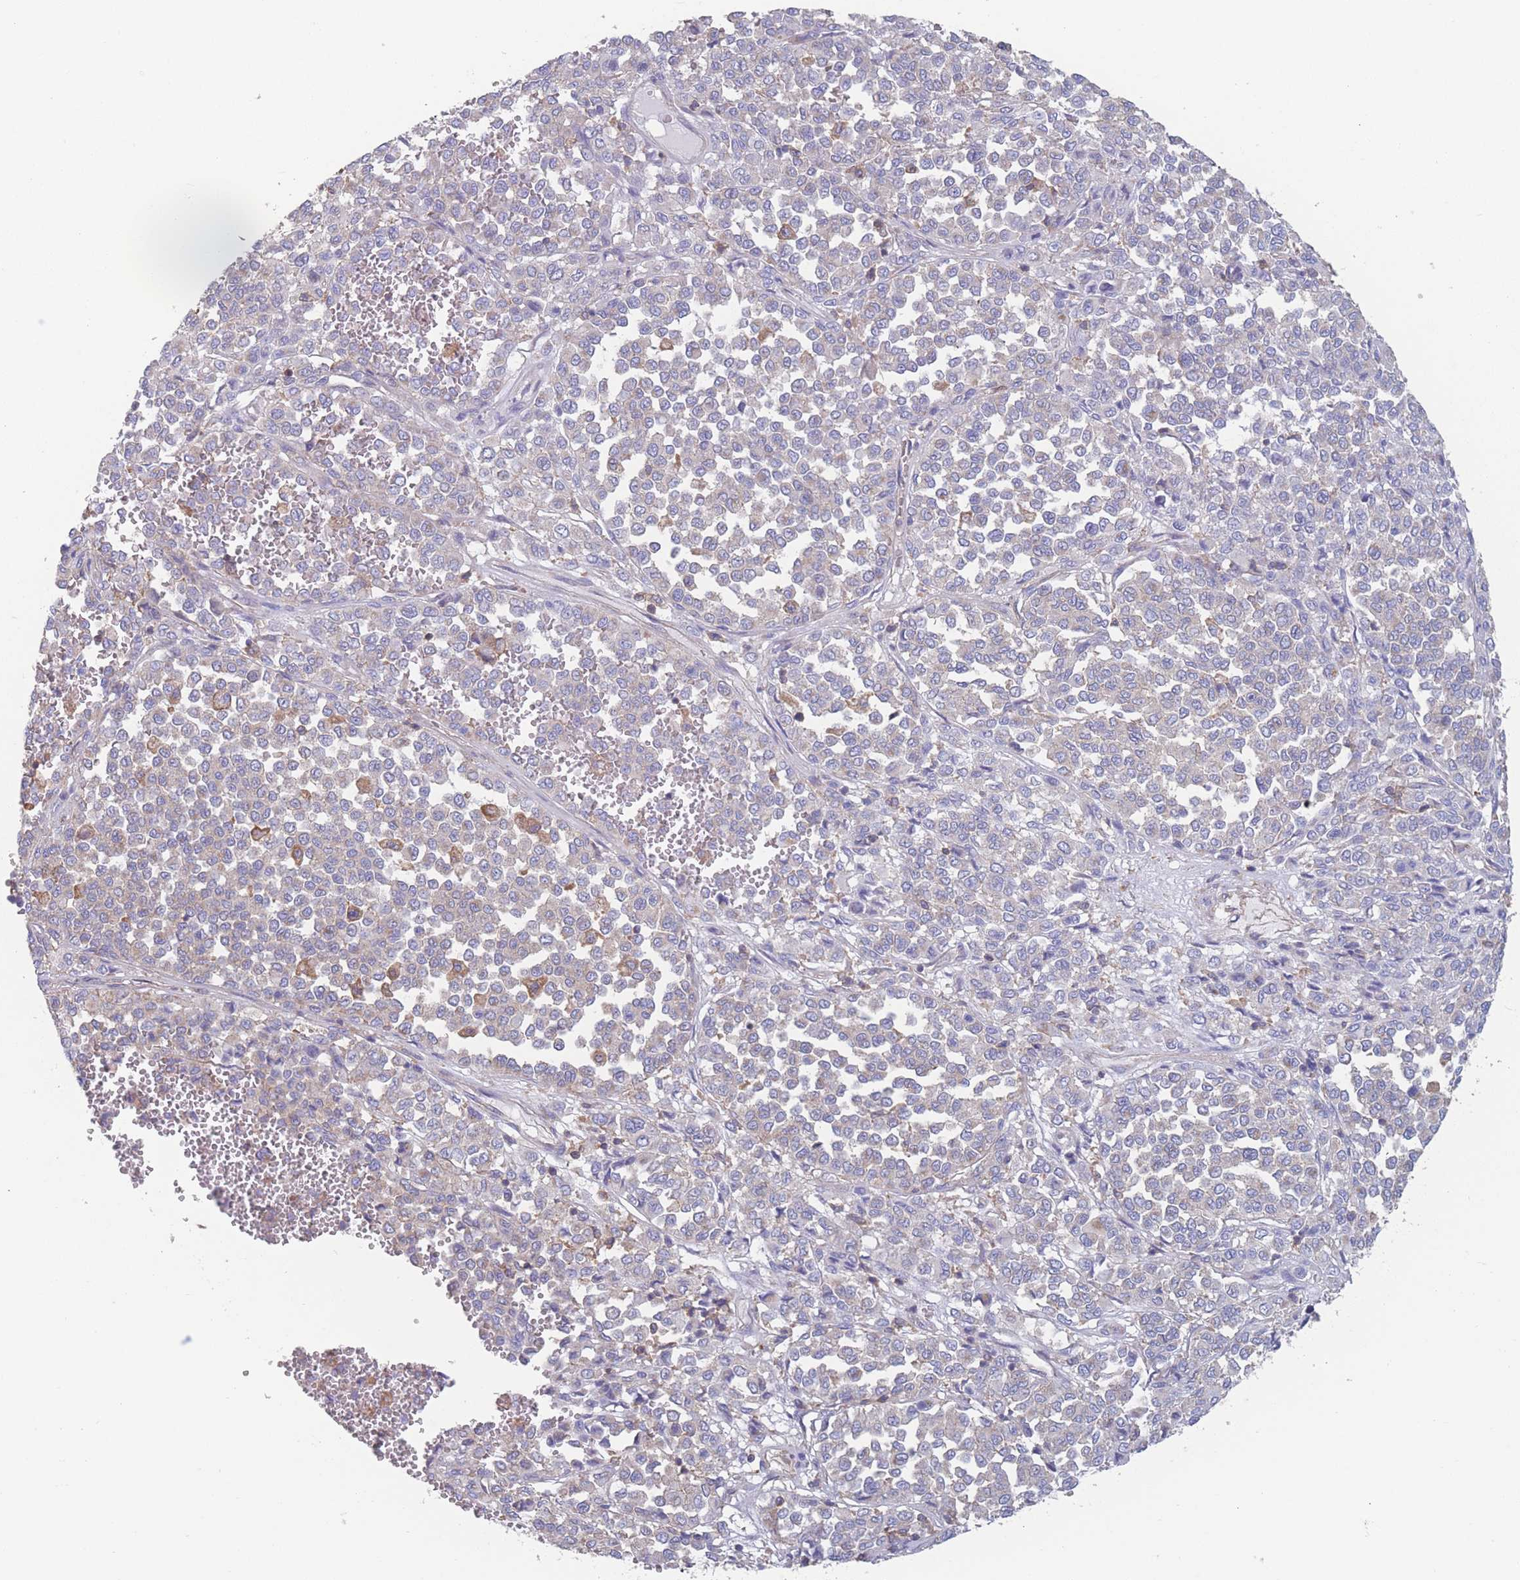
{"staining": {"intensity": "moderate", "quantity": "<25%", "location": "cytoplasmic/membranous"}, "tissue": "melanoma", "cell_type": "Tumor cells", "image_type": "cancer", "snomed": [{"axis": "morphology", "description": "Malignant melanoma, Metastatic site"}, {"axis": "topography", "description": "Pancreas"}], "caption": "This micrograph exhibits immunohistochemistry (IHC) staining of melanoma, with low moderate cytoplasmic/membranous expression in about <25% of tumor cells.", "gene": "ADH1A", "patient": {"sex": "female", "age": 30}}